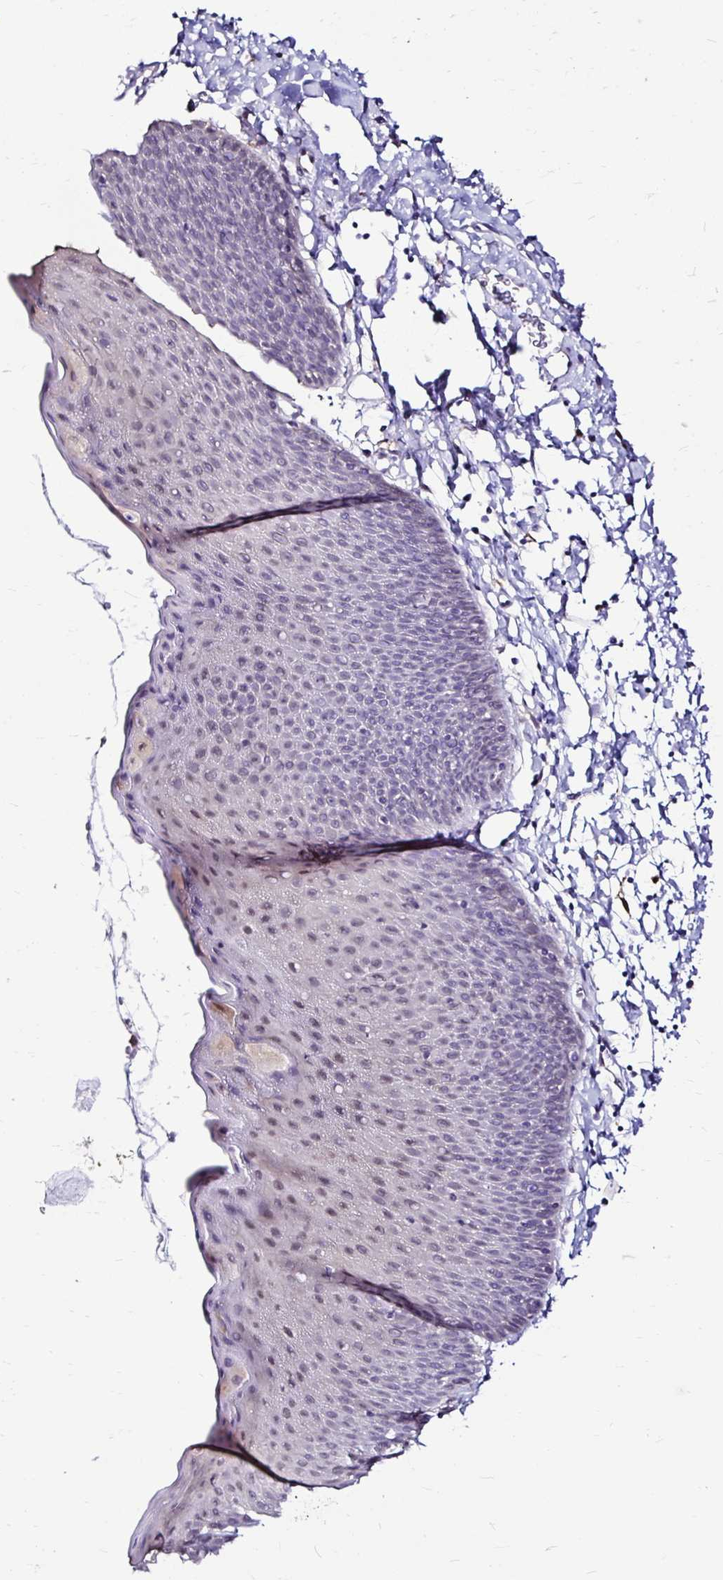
{"staining": {"intensity": "negative", "quantity": "none", "location": "none"}, "tissue": "skin", "cell_type": "Epidermal cells", "image_type": "normal", "snomed": [{"axis": "morphology", "description": "Normal tissue, NOS"}, {"axis": "topography", "description": "Anal"}], "caption": "This is an IHC histopathology image of benign human skin. There is no expression in epidermal cells.", "gene": "IDH1", "patient": {"sex": "male", "age": 53}}